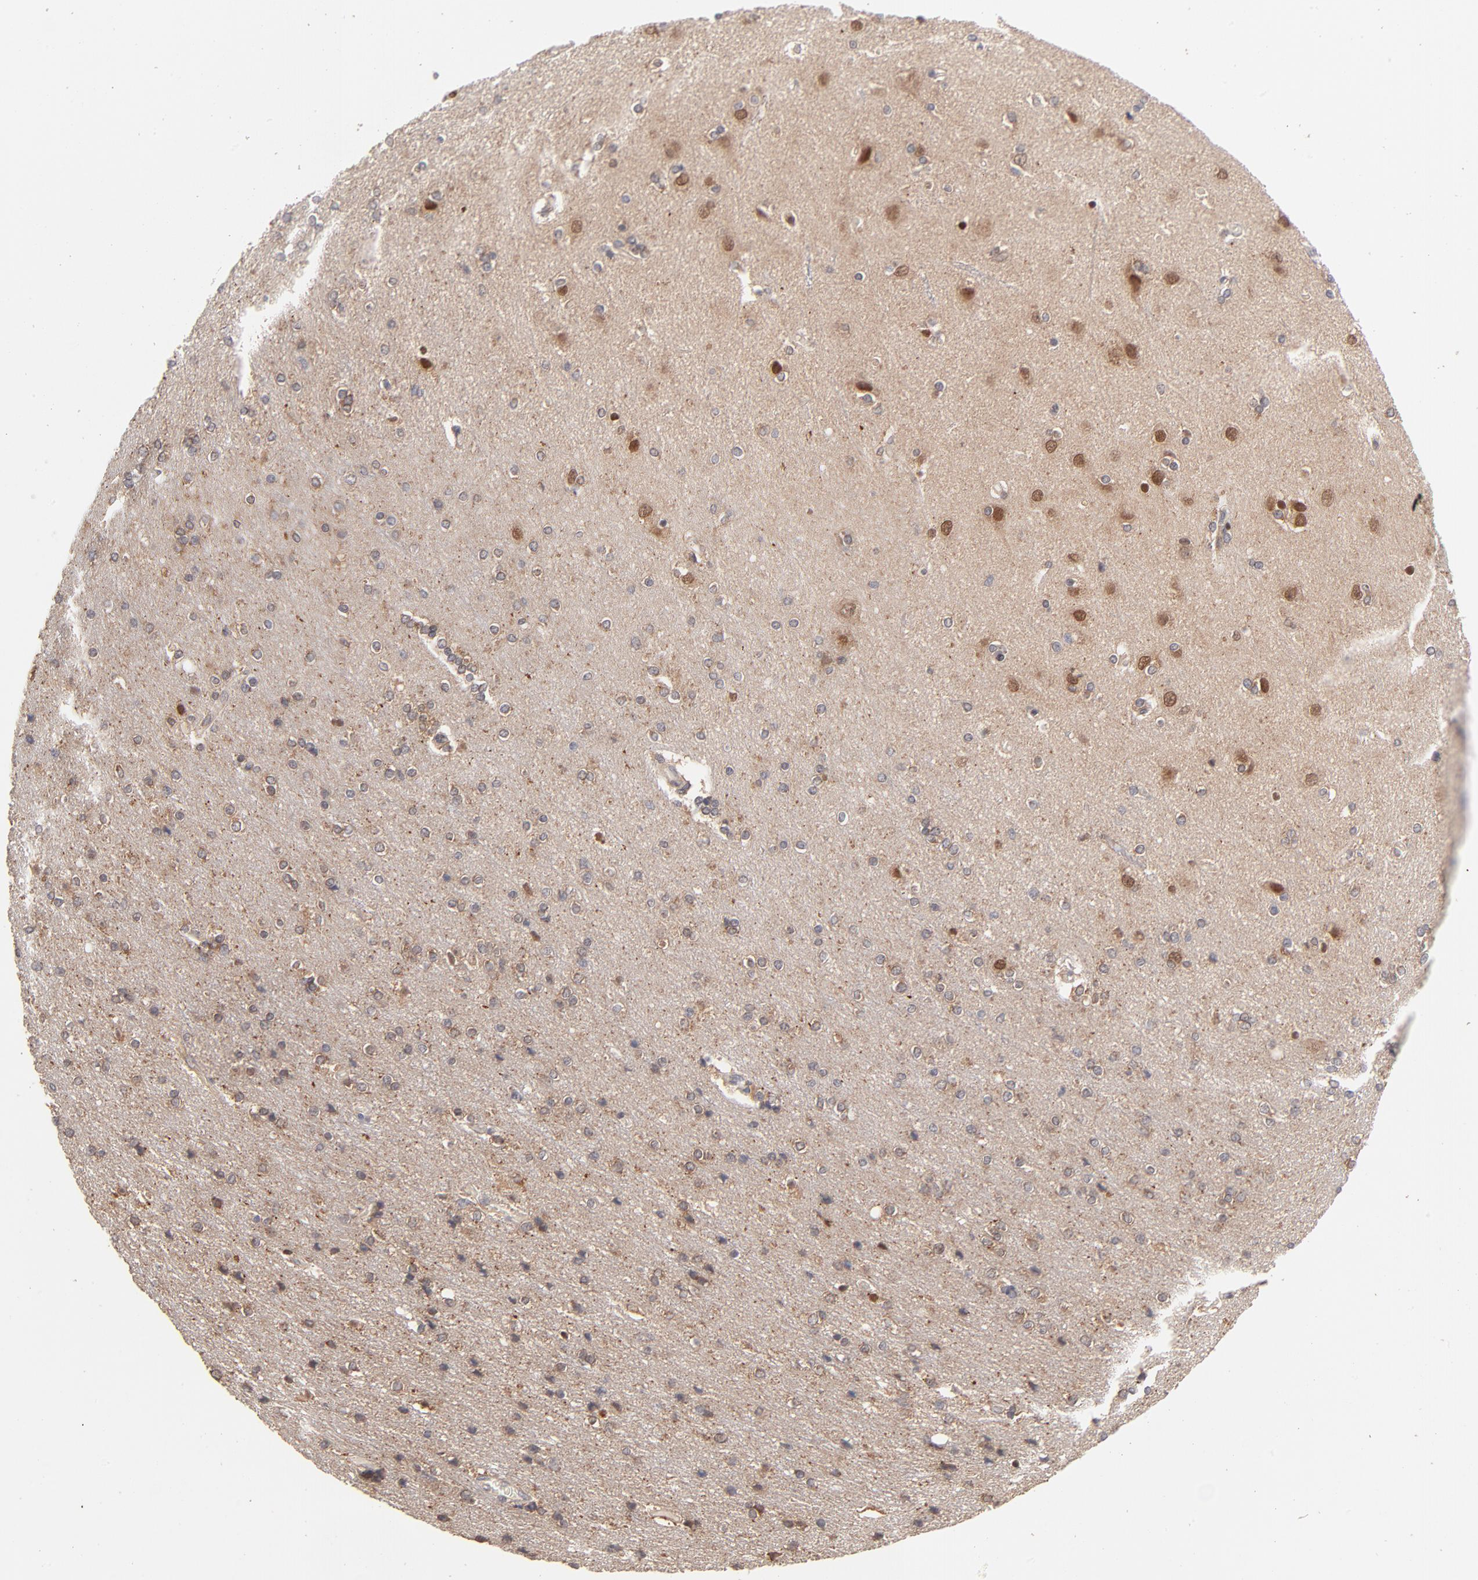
{"staining": {"intensity": "weak", "quantity": "25%-75%", "location": "cytoplasmic/membranous"}, "tissue": "cerebral cortex", "cell_type": "Endothelial cells", "image_type": "normal", "snomed": [{"axis": "morphology", "description": "Normal tissue, NOS"}, {"axis": "topography", "description": "Cerebral cortex"}], "caption": "DAB (3,3'-diaminobenzidine) immunohistochemical staining of unremarkable human cerebral cortex reveals weak cytoplasmic/membranous protein expression in approximately 25%-75% of endothelial cells. (Brightfield microscopy of DAB IHC at high magnification).", "gene": "IVNS1ABP", "patient": {"sex": "female", "age": 54}}